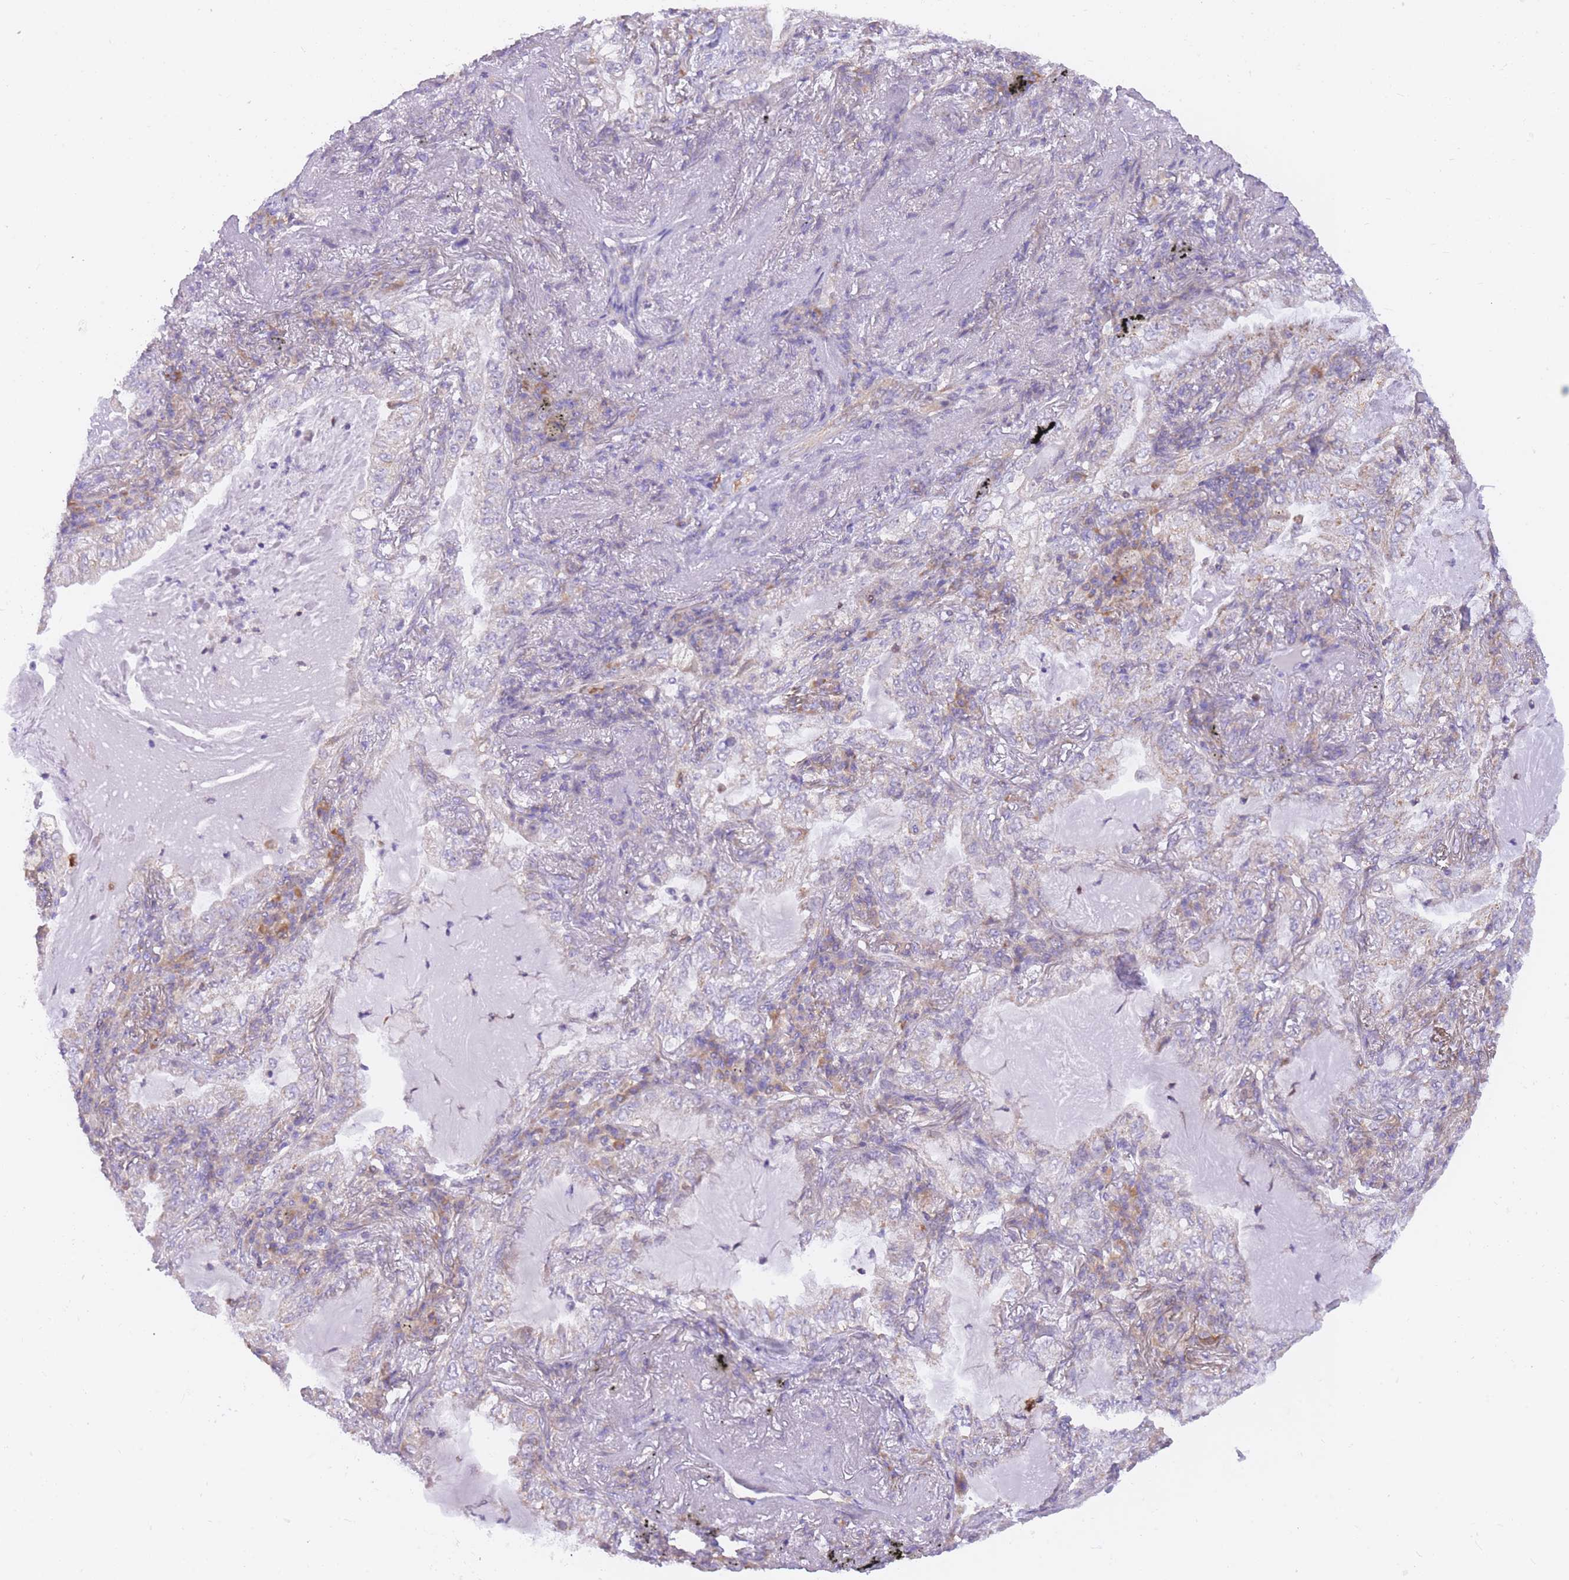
{"staining": {"intensity": "negative", "quantity": "none", "location": "none"}, "tissue": "lung cancer", "cell_type": "Tumor cells", "image_type": "cancer", "snomed": [{"axis": "morphology", "description": "Adenocarcinoma, NOS"}, {"axis": "topography", "description": "Lung"}], "caption": "Protein analysis of adenocarcinoma (lung) exhibits no significant expression in tumor cells. Nuclei are stained in blue.", "gene": "TOPAZ1", "patient": {"sex": "female", "age": 73}}